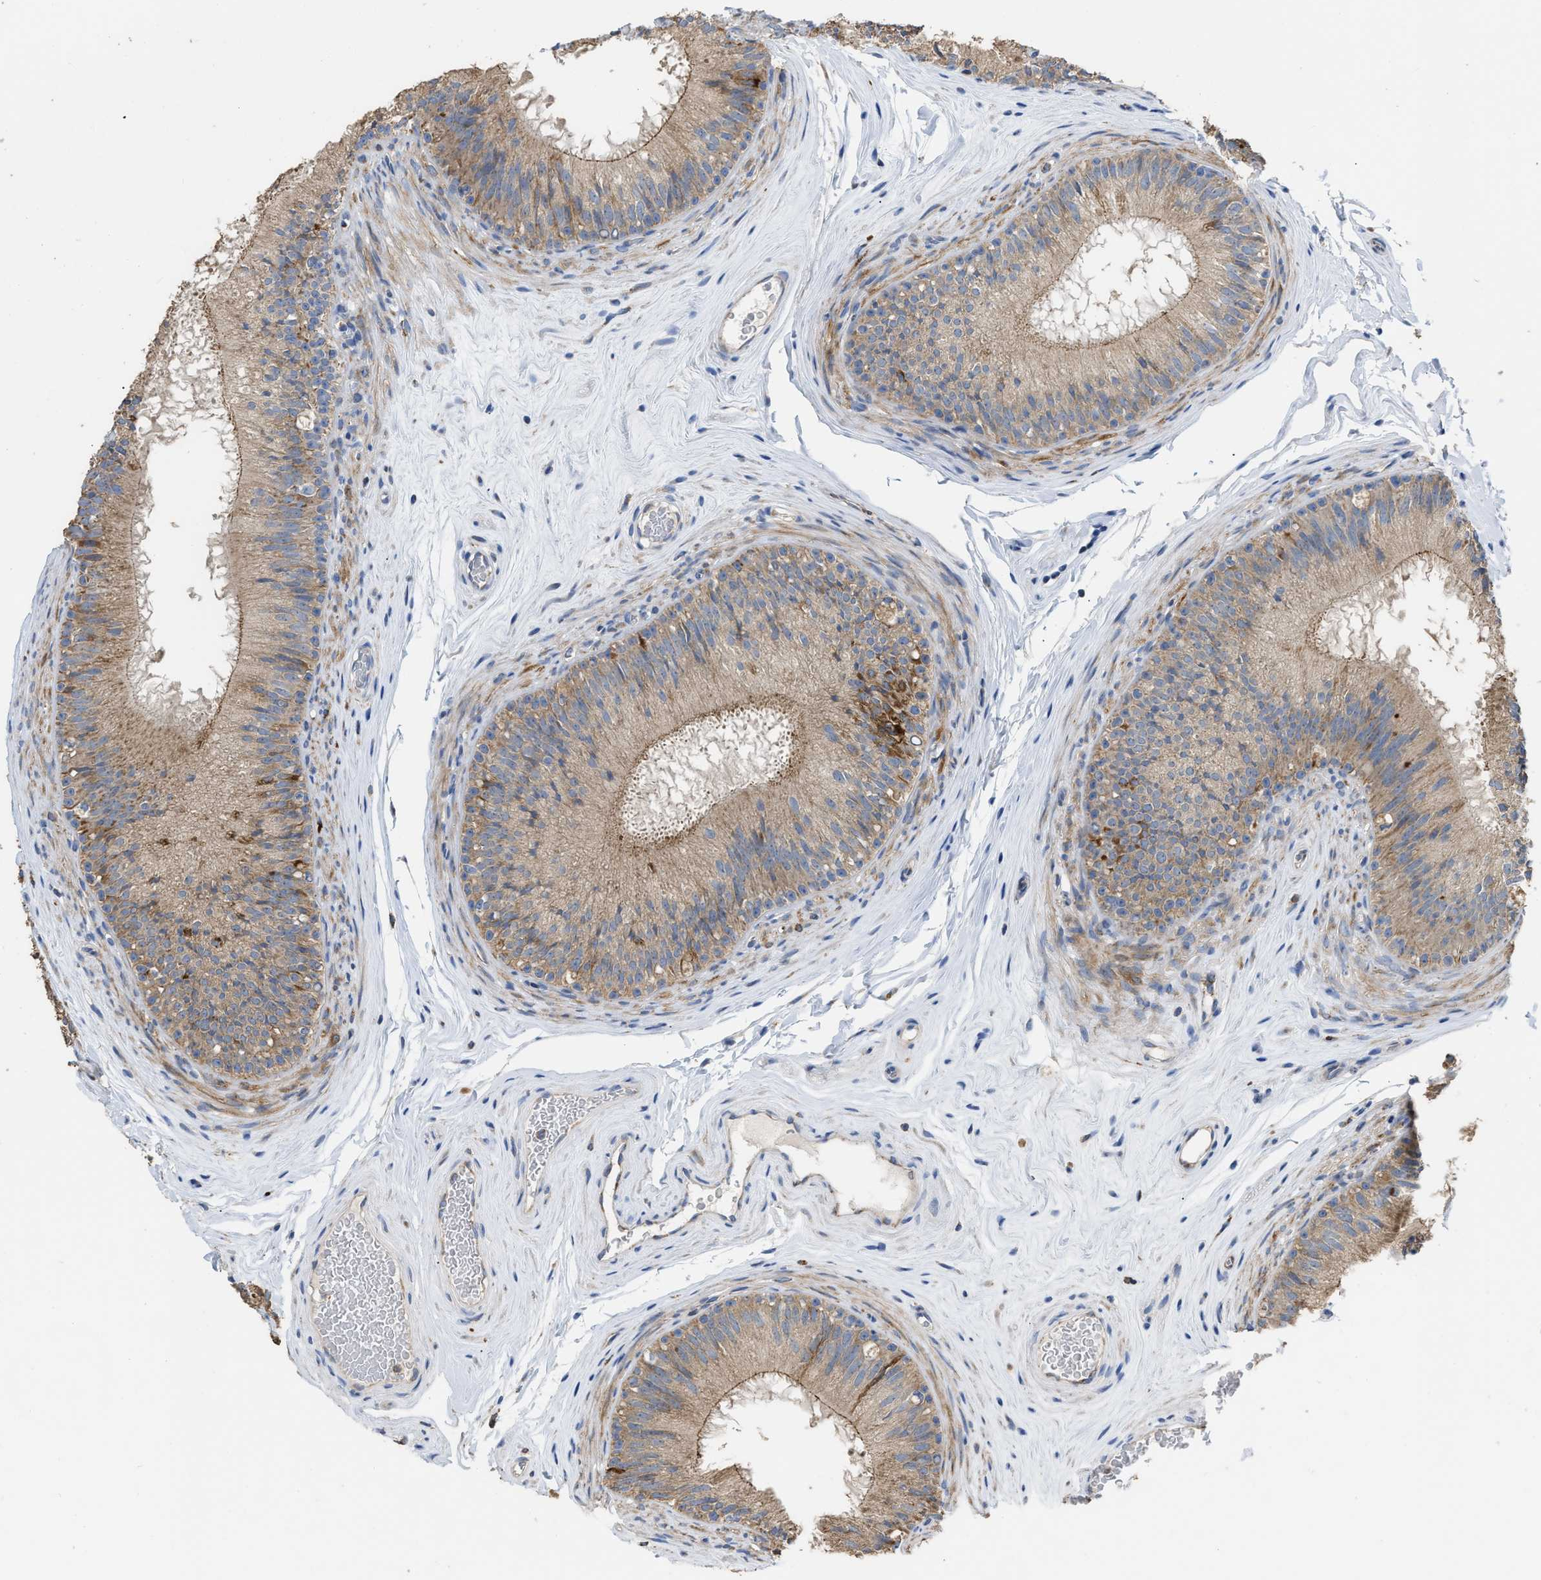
{"staining": {"intensity": "moderate", "quantity": ">75%", "location": "cytoplasmic/membranous"}, "tissue": "epididymis", "cell_type": "Glandular cells", "image_type": "normal", "snomed": [{"axis": "morphology", "description": "Normal tissue, NOS"}, {"axis": "topography", "description": "Testis"}, {"axis": "topography", "description": "Epididymis"}], "caption": "Moderate cytoplasmic/membranous expression for a protein is appreciated in about >75% of glandular cells of benign epididymis using immunohistochemistry.", "gene": "AK2", "patient": {"sex": "male", "age": 36}}